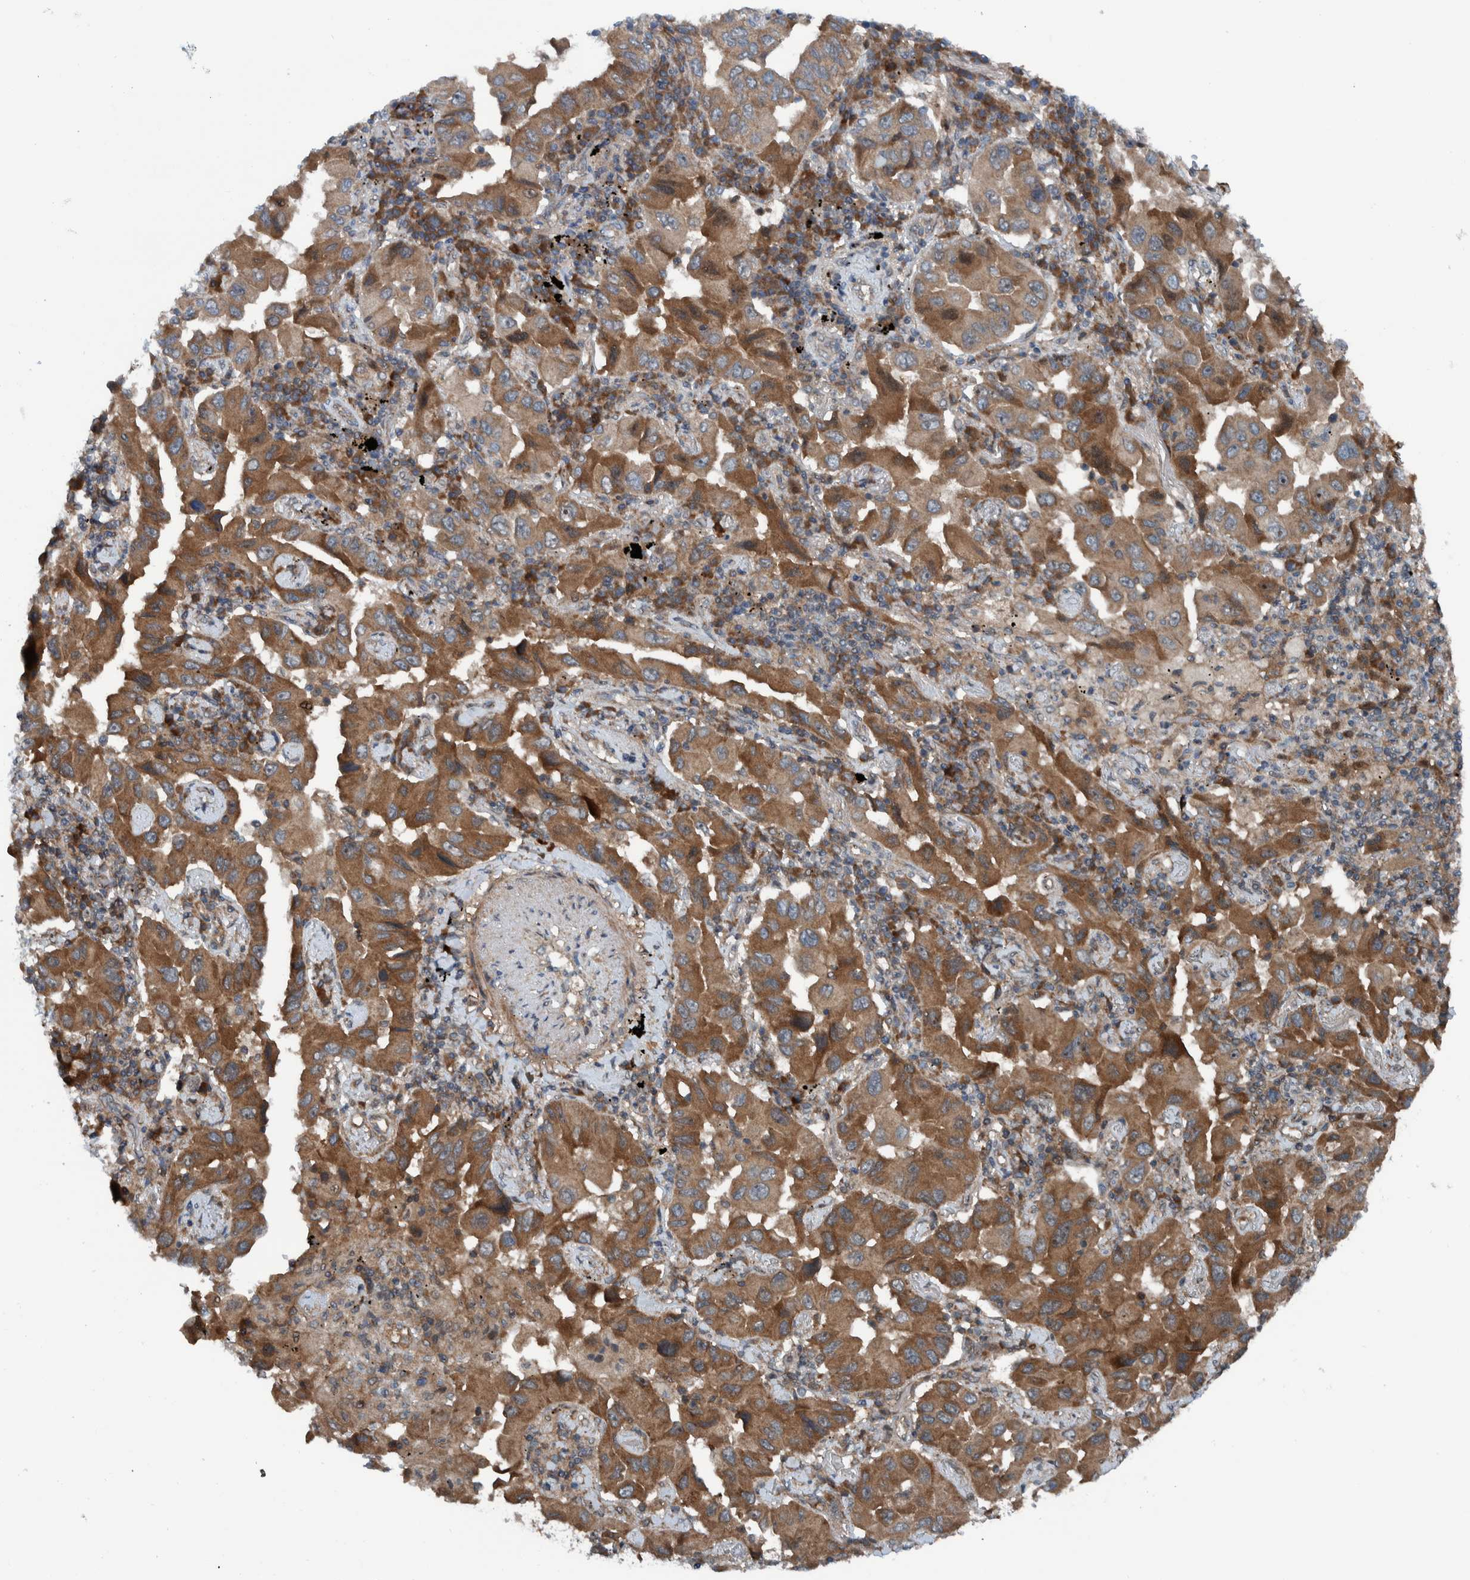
{"staining": {"intensity": "moderate", "quantity": ">75%", "location": "cytoplasmic/membranous"}, "tissue": "lung cancer", "cell_type": "Tumor cells", "image_type": "cancer", "snomed": [{"axis": "morphology", "description": "Adenocarcinoma, NOS"}, {"axis": "topography", "description": "Lung"}], "caption": "This photomicrograph reveals immunohistochemistry (IHC) staining of adenocarcinoma (lung), with medium moderate cytoplasmic/membranous staining in about >75% of tumor cells.", "gene": "CUEDC1", "patient": {"sex": "female", "age": 65}}